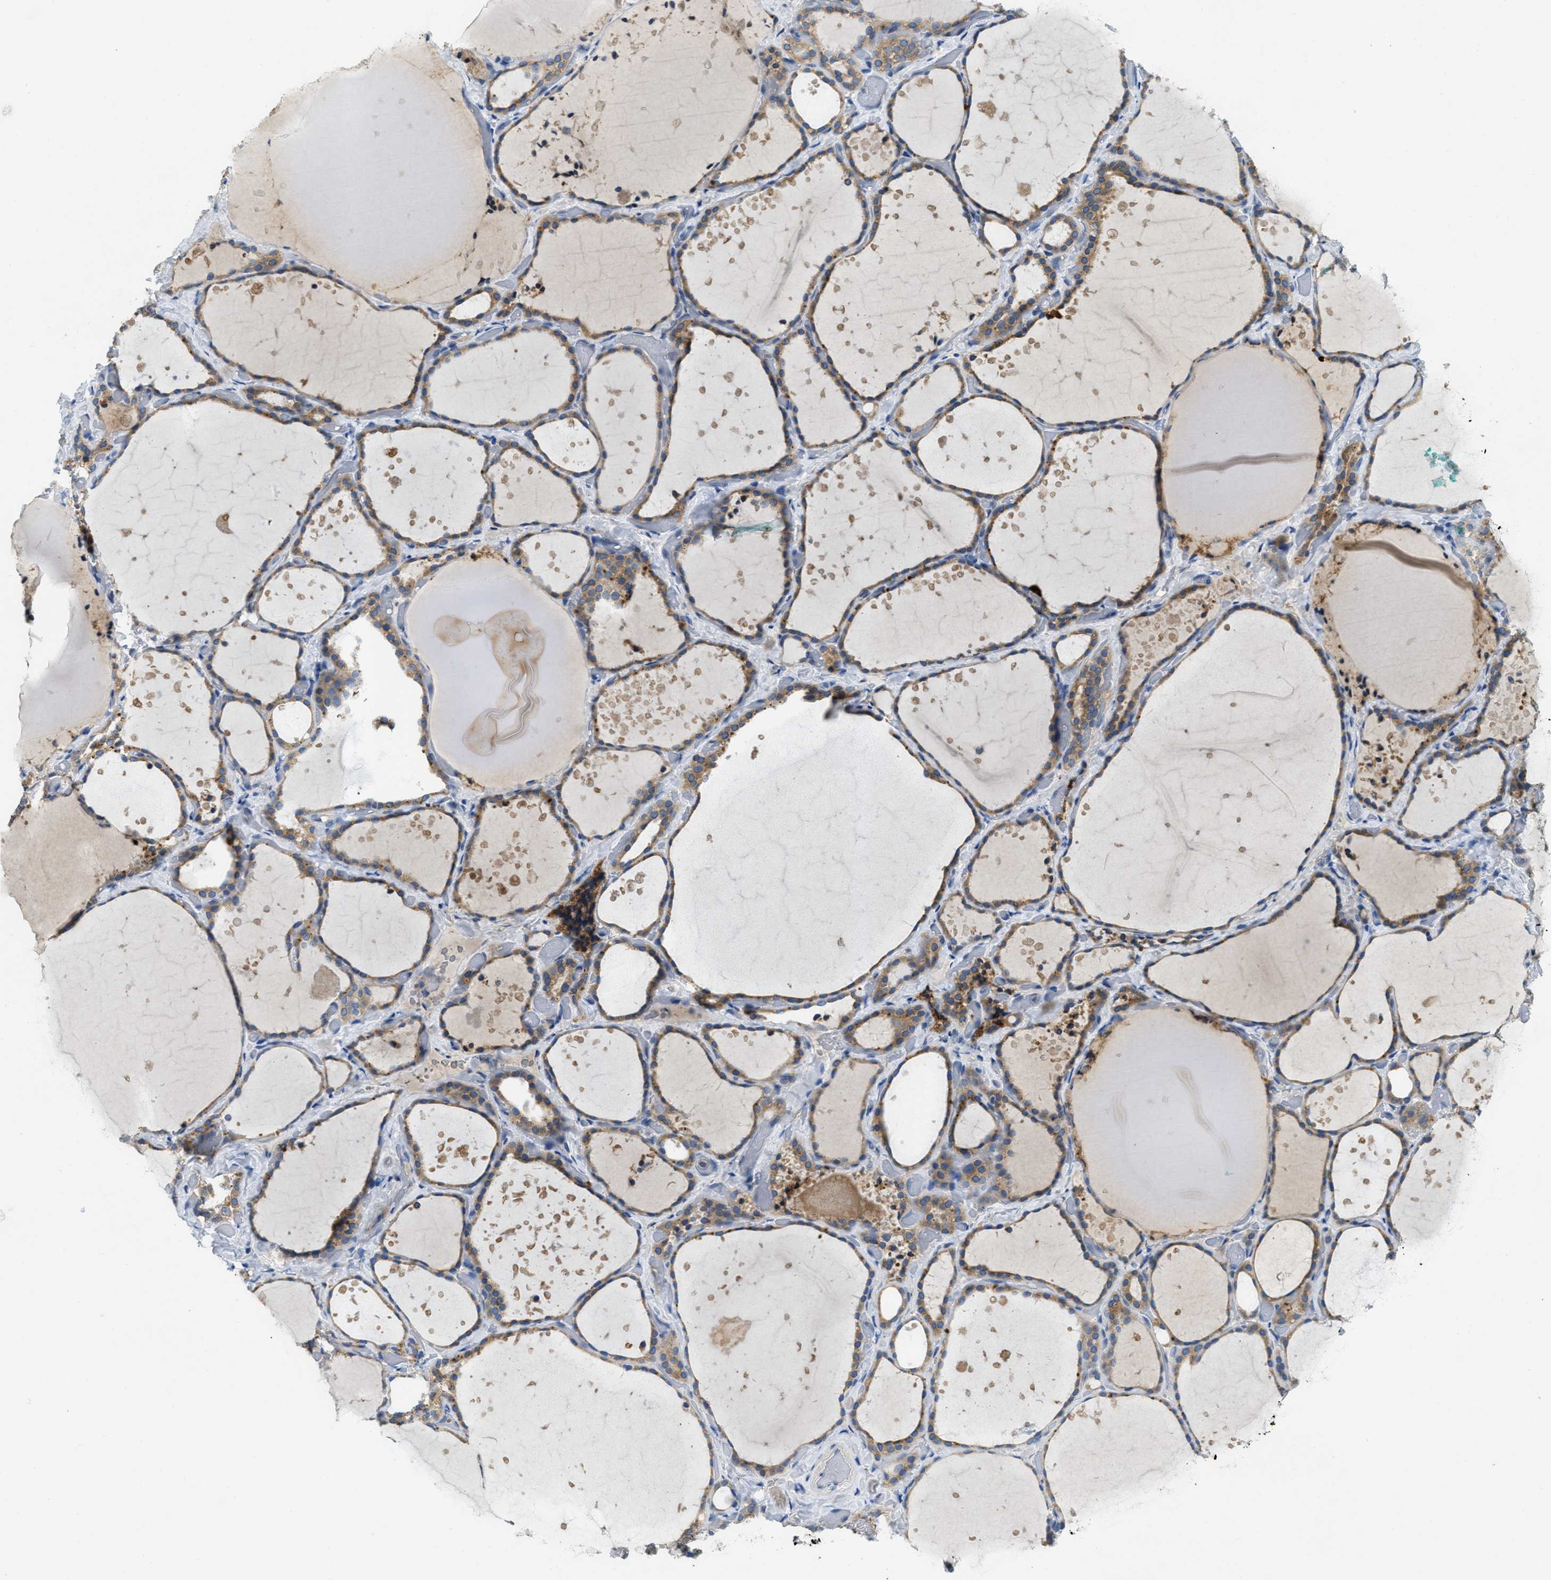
{"staining": {"intensity": "moderate", "quantity": ">75%", "location": "cytoplasmic/membranous"}, "tissue": "thyroid gland", "cell_type": "Glandular cells", "image_type": "normal", "snomed": [{"axis": "morphology", "description": "Normal tissue, NOS"}, {"axis": "topography", "description": "Thyroid gland"}], "caption": "Immunohistochemistry staining of benign thyroid gland, which exhibits medium levels of moderate cytoplasmic/membranous expression in about >75% of glandular cells indicating moderate cytoplasmic/membranous protein expression. The staining was performed using DAB (brown) for protein detection and nuclei were counterstained in hematoxylin (blue).", "gene": "MPDU1", "patient": {"sex": "female", "age": 44}}